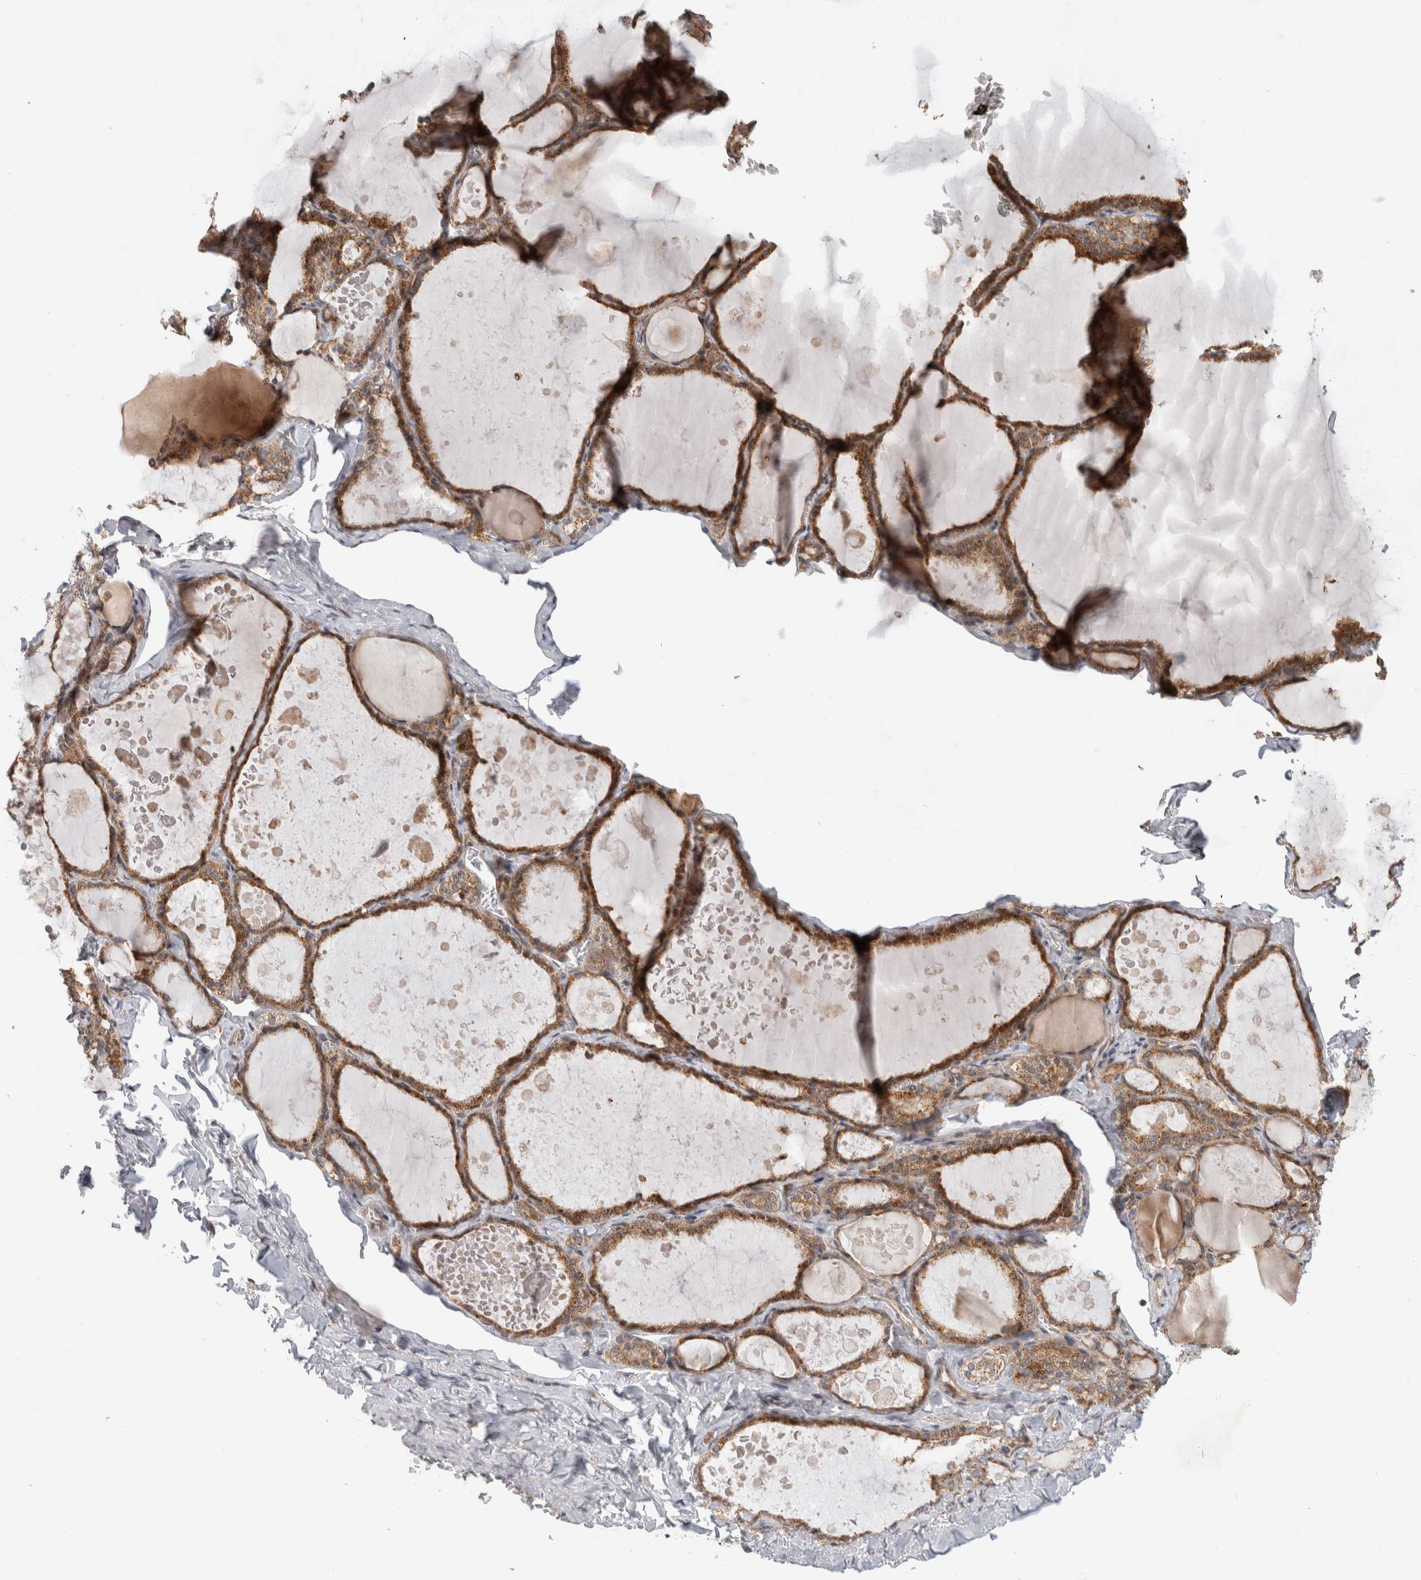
{"staining": {"intensity": "moderate", "quantity": ">75%", "location": "cytoplasmic/membranous"}, "tissue": "thyroid gland", "cell_type": "Glandular cells", "image_type": "normal", "snomed": [{"axis": "morphology", "description": "Normal tissue, NOS"}, {"axis": "topography", "description": "Thyroid gland"}], "caption": "Protein expression analysis of unremarkable human thyroid gland reveals moderate cytoplasmic/membranous expression in about >75% of glandular cells. (brown staining indicates protein expression, while blue staining denotes nuclei).", "gene": "NAB2", "patient": {"sex": "male", "age": 56}}